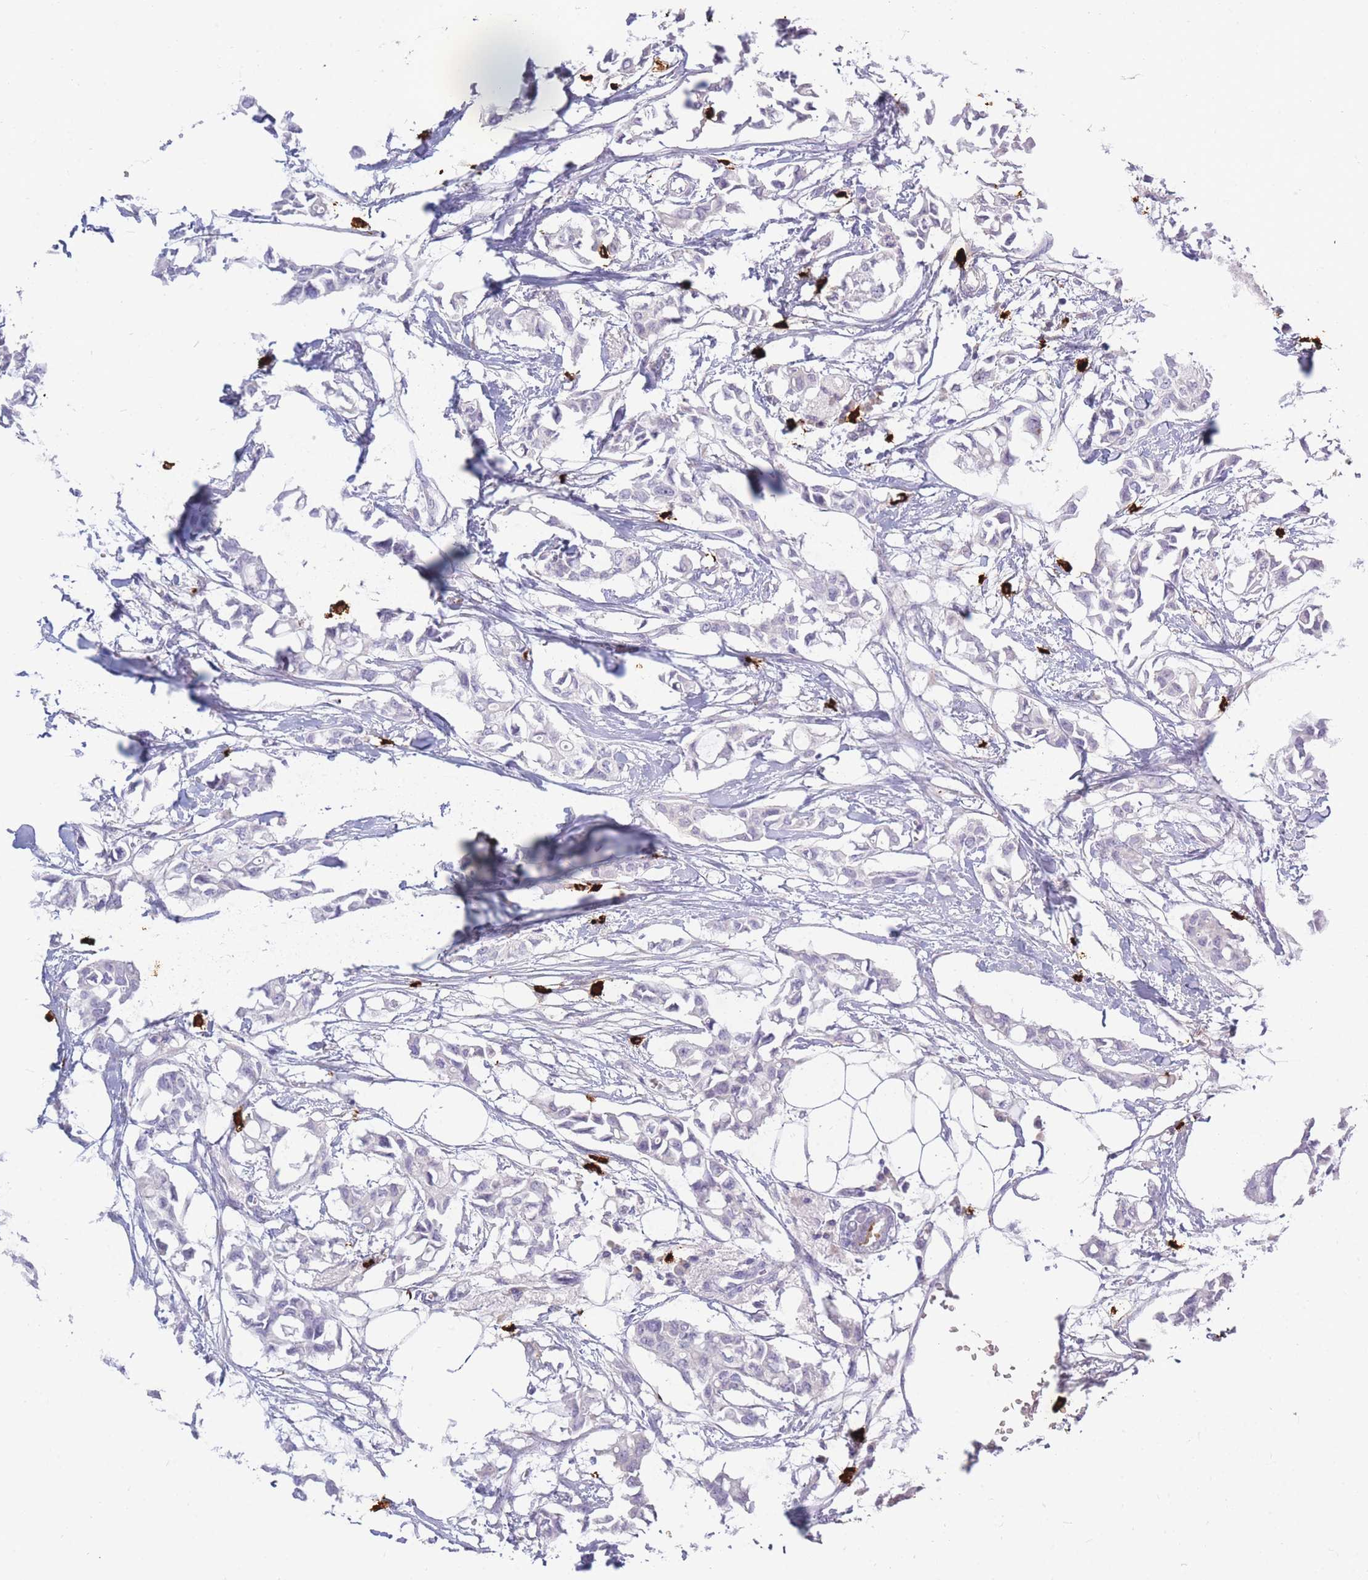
{"staining": {"intensity": "negative", "quantity": "none", "location": "none"}, "tissue": "breast cancer", "cell_type": "Tumor cells", "image_type": "cancer", "snomed": [{"axis": "morphology", "description": "Duct carcinoma"}, {"axis": "topography", "description": "Breast"}], "caption": "Tumor cells are negative for protein expression in human infiltrating ductal carcinoma (breast).", "gene": "TPSD1", "patient": {"sex": "female", "age": 41}}